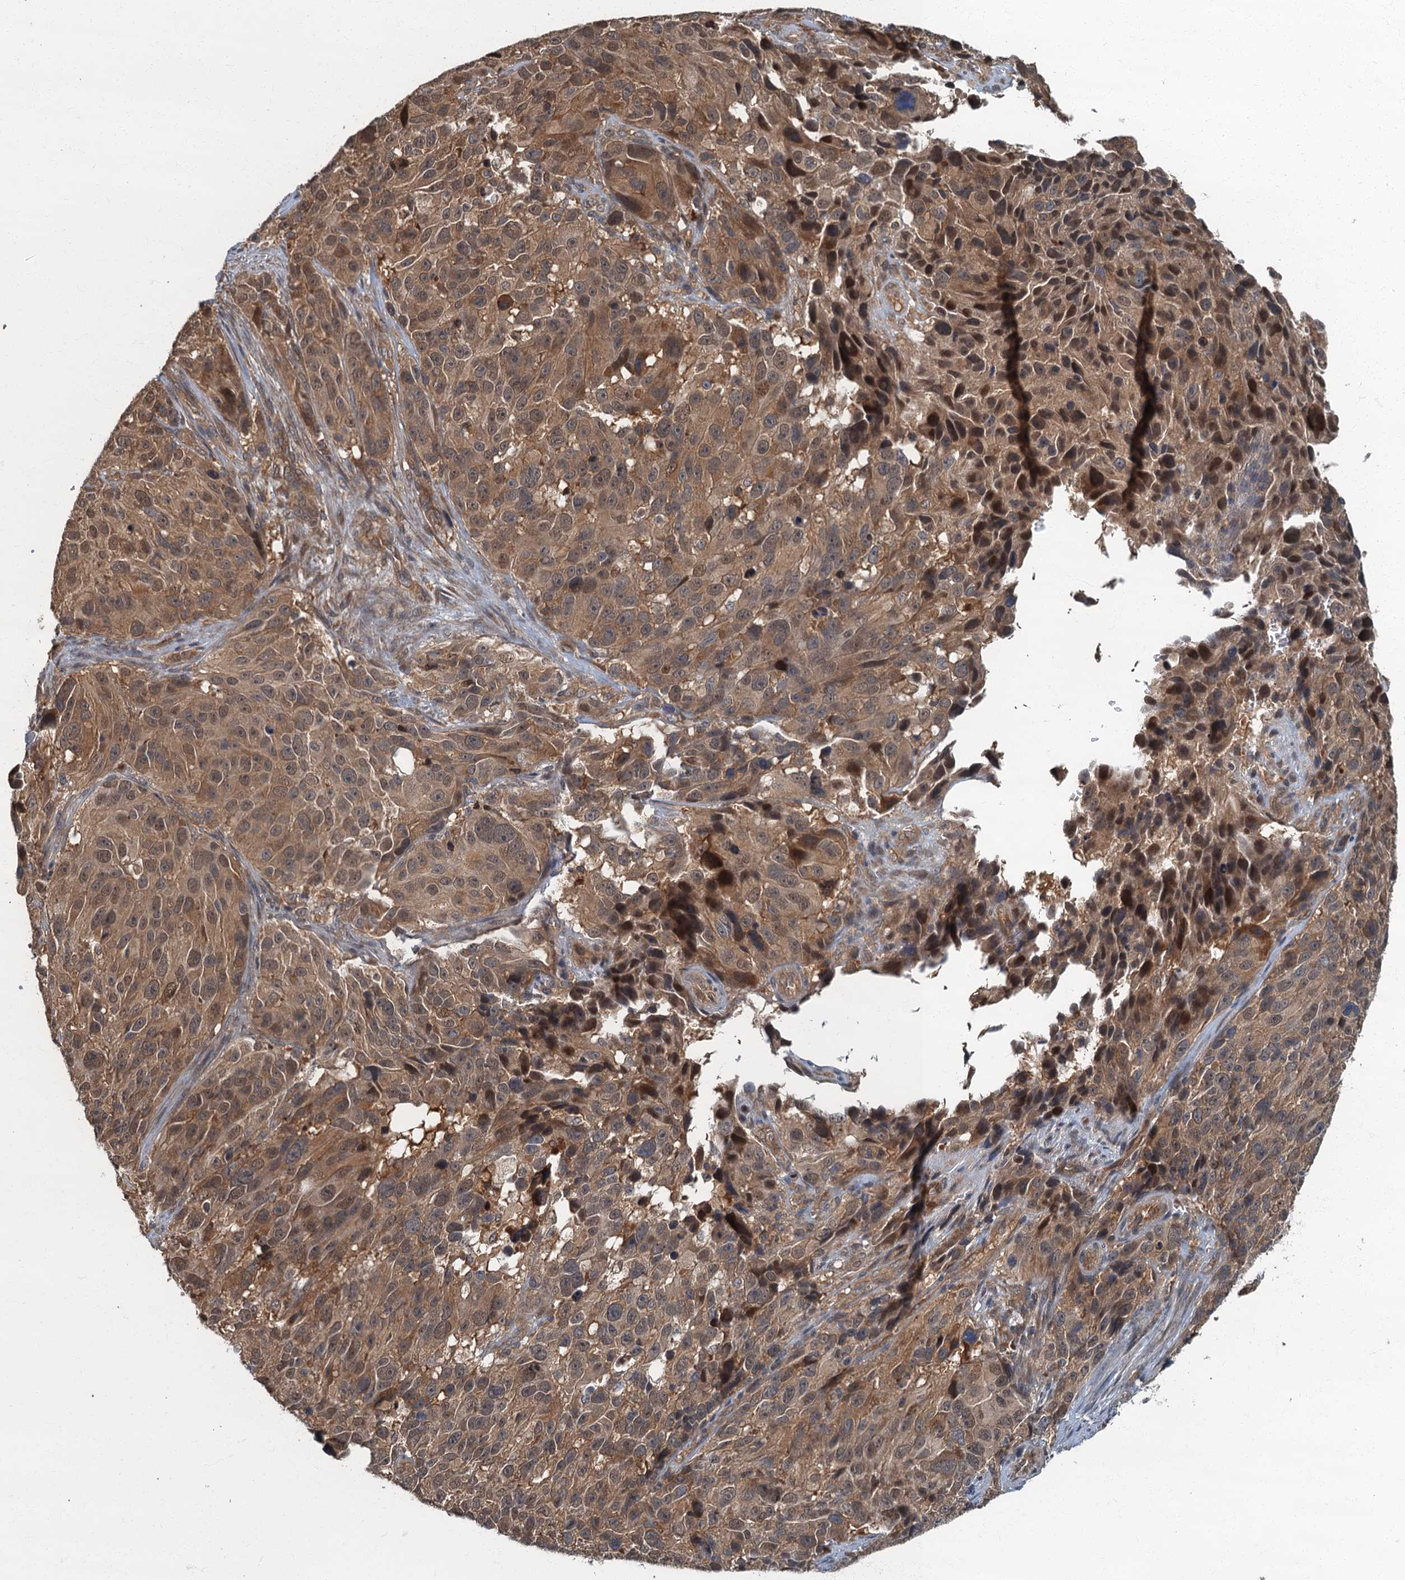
{"staining": {"intensity": "moderate", "quantity": ">75%", "location": "cytoplasmic/membranous,nuclear"}, "tissue": "melanoma", "cell_type": "Tumor cells", "image_type": "cancer", "snomed": [{"axis": "morphology", "description": "Malignant melanoma, NOS"}, {"axis": "topography", "description": "Skin"}], "caption": "Immunohistochemical staining of human malignant melanoma shows medium levels of moderate cytoplasmic/membranous and nuclear staining in approximately >75% of tumor cells.", "gene": "TBCK", "patient": {"sex": "male", "age": 84}}